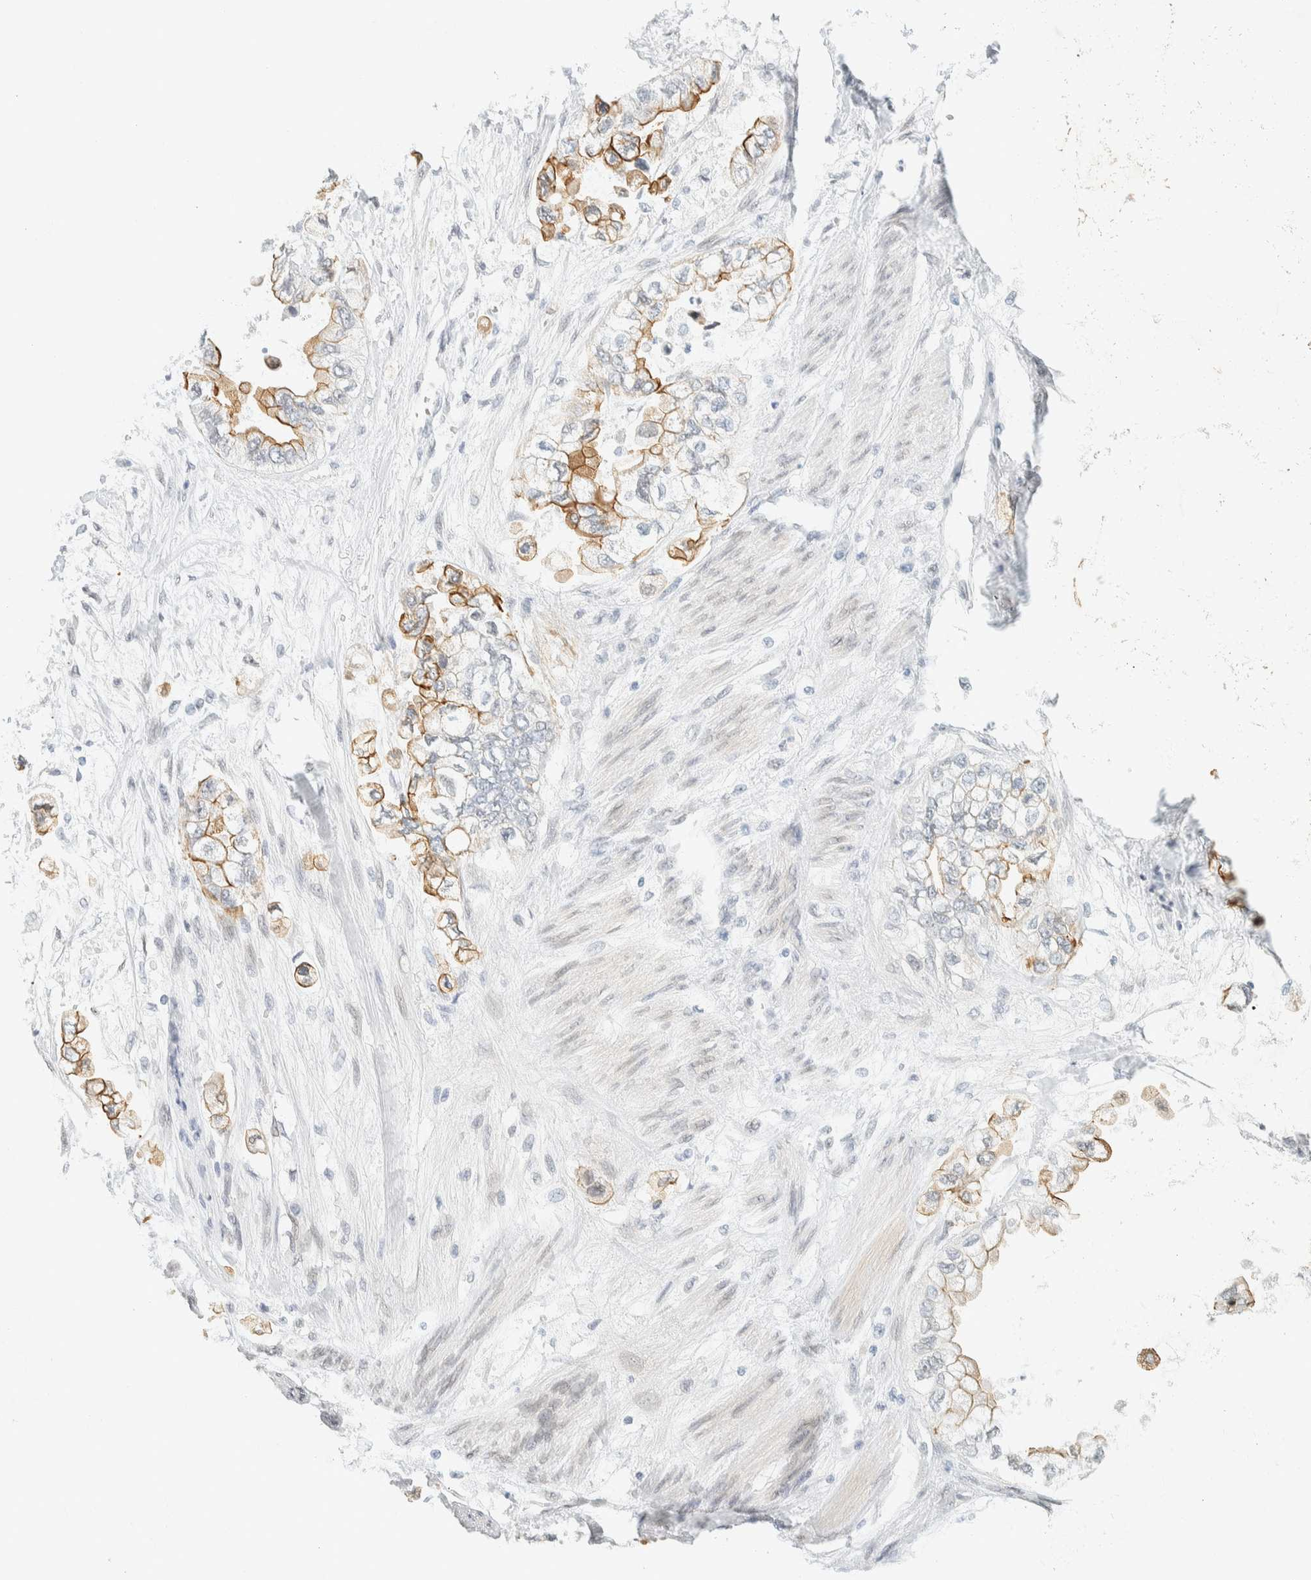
{"staining": {"intensity": "moderate", "quantity": "<25%", "location": "cytoplasmic/membranous"}, "tissue": "stomach cancer", "cell_type": "Tumor cells", "image_type": "cancer", "snomed": [{"axis": "morphology", "description": "Normal tissue, NOS"}, {"axis": "morphology", "description": "Adenocarcinoma, NOS"}, {"axis": "topography", "description": "Stomach"}], "caption": "Stomach cancer (adenocarcinoma) stained for a protein shows moderate cytoplasmic/membranous positivity in tumor cells. Using DAB (3,3'-diaminobenzidine) (brown) and hematoxylin (blue) stains, captured at high magnification using brightfield microscopy.", "gene": "C1QTNF12", "patient": {"sex": "male", "age": 62}}